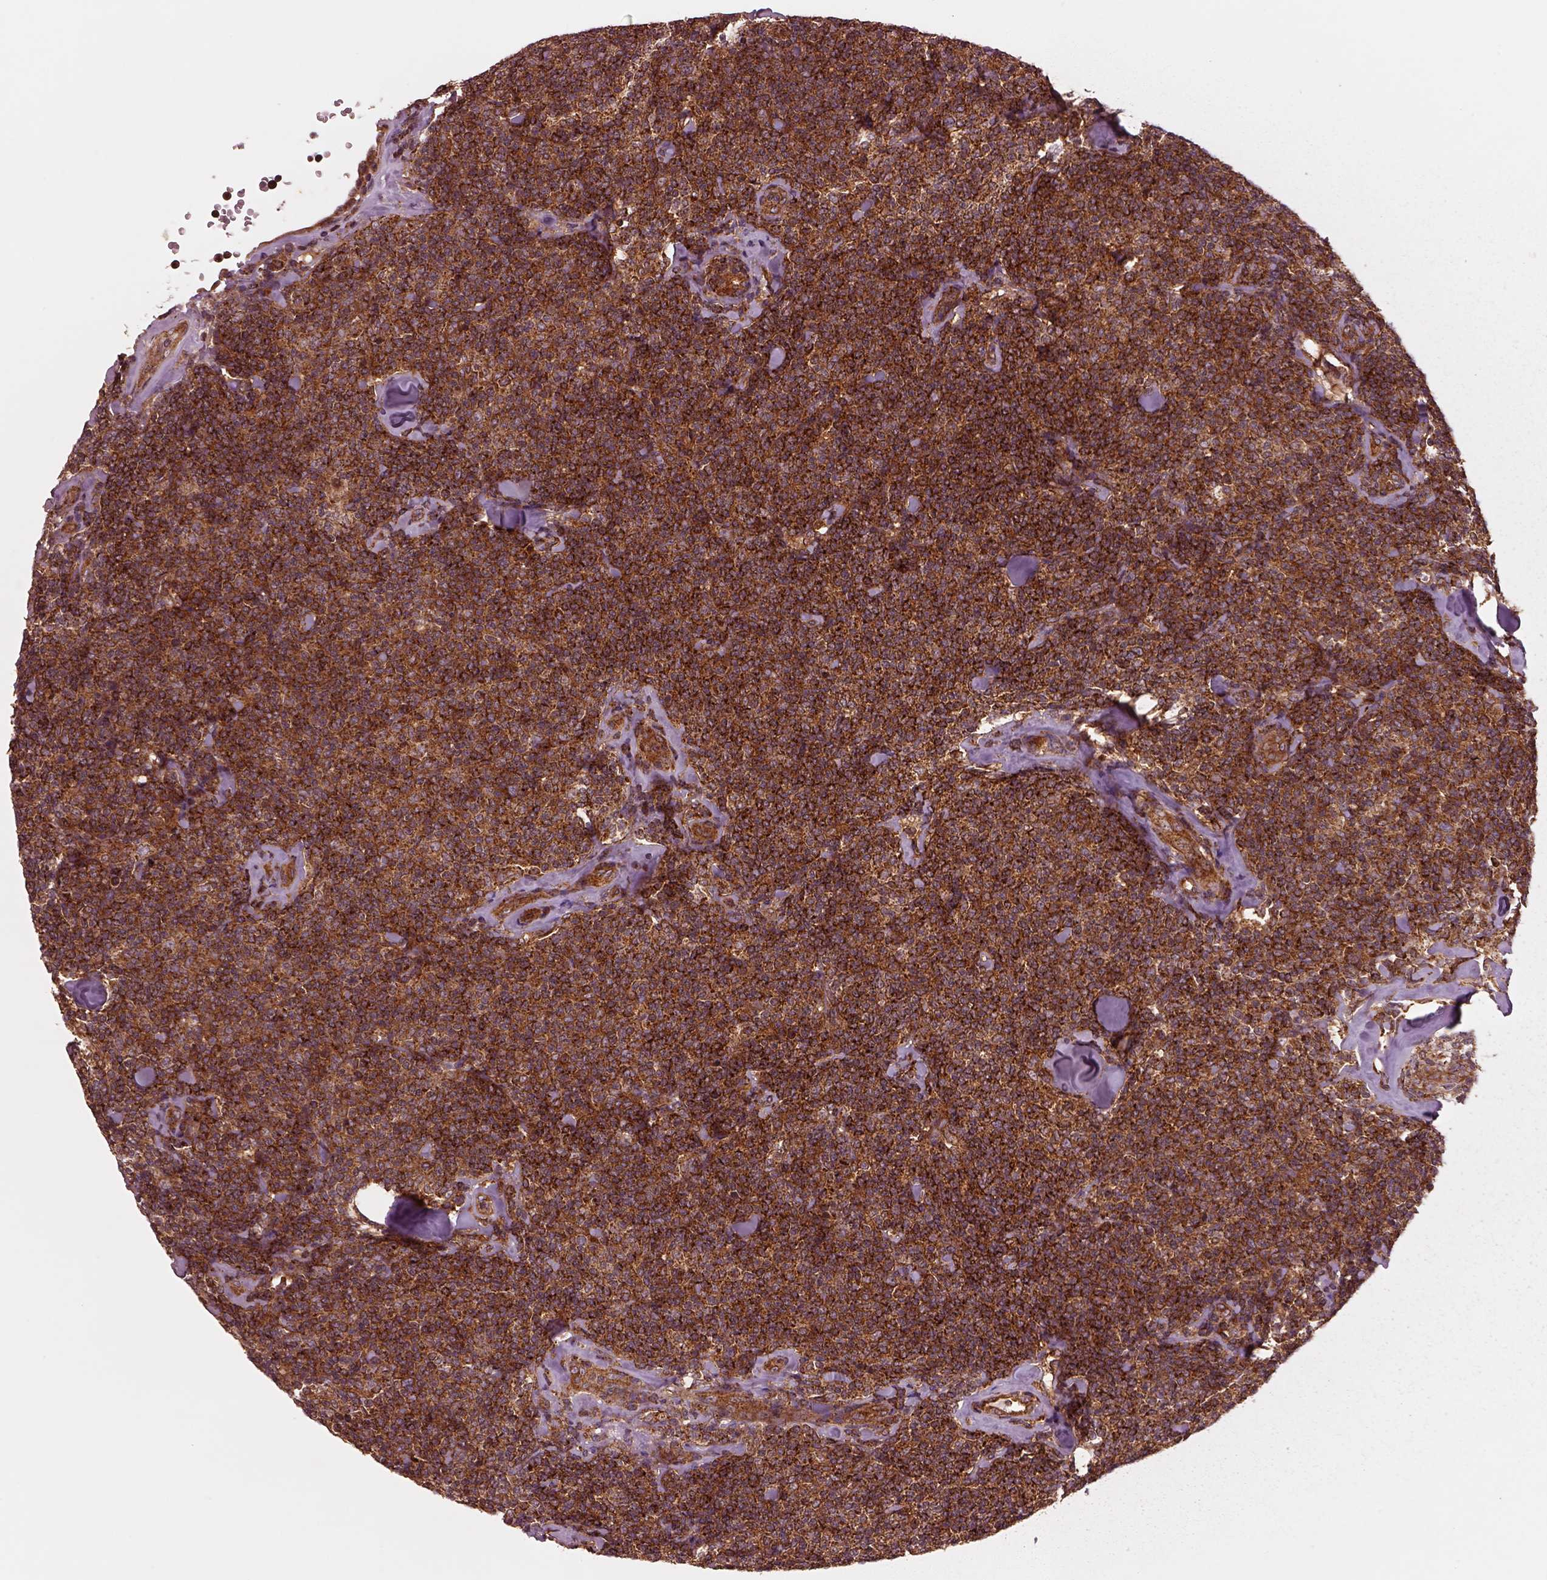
{"staining": {"intensity": "strong", "quantity": ">75%", "location": "cytoplasmic/membranous"}, "tissue": "lymphoma", "cell_type": "Tumor cells", "image_type": "cancer", "snomed": [{"axis": "morphology", "description": "Malignant lymphoma, non-Hodgkin's type, Low grade"}, {"axis": "topography", "description": "Lymph node"}], "caption": "Low-grade malignant lymphoma, non-Hodgkin's type stained for a protein (brown) exhibits strong cytoplasmic/membranous positive expression in approximately >75% of tumor cells.", "gene": "WASHC2A", "patient": {"sex": "female", "age": 56}}